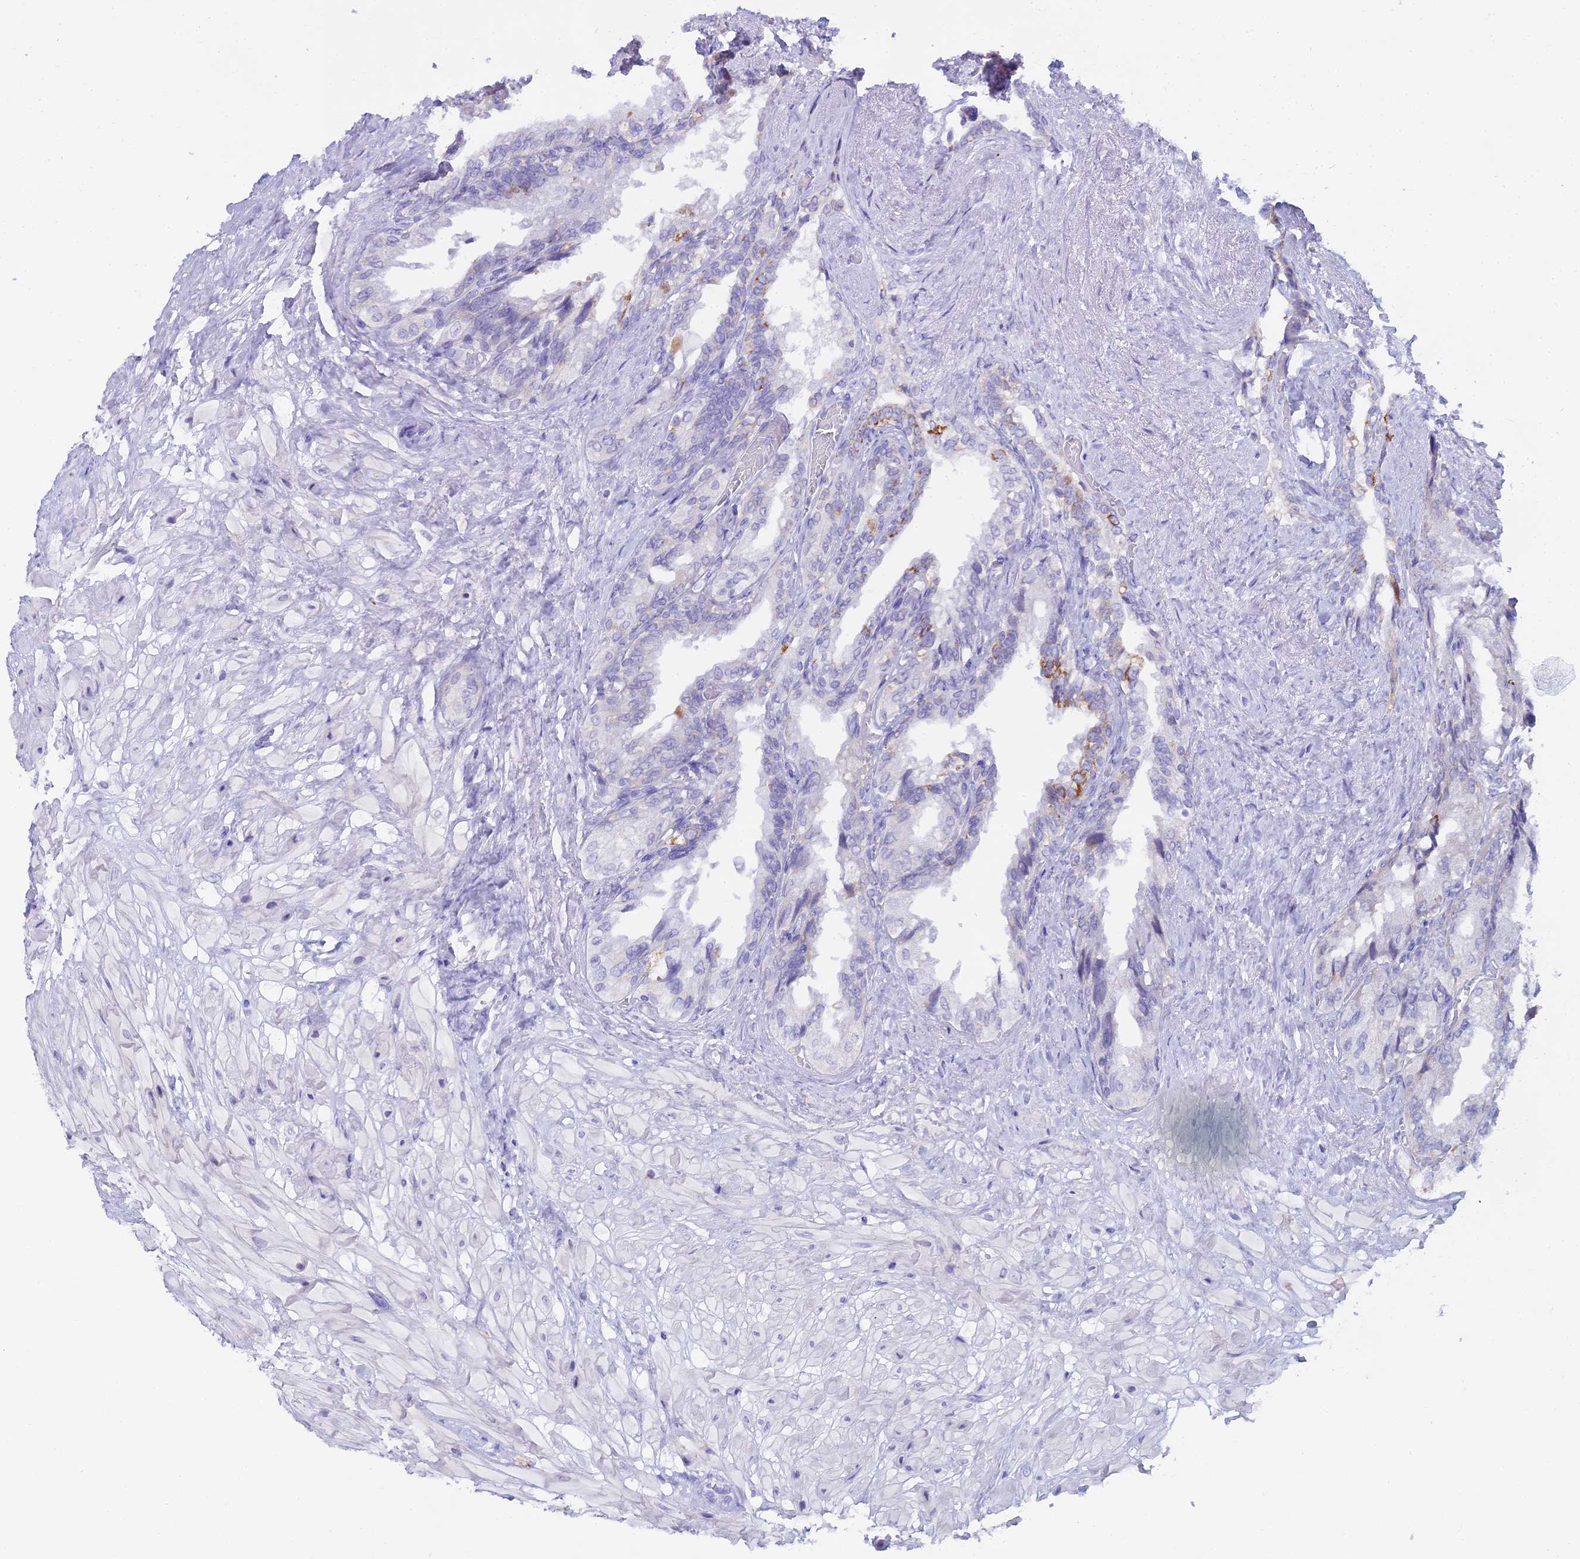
{"staining": {"intensity": "moderate", "quantity": "<25%", "location": "cytoplasmic/membranous"}, "tissue": "seminal vesicle", "cell_type": "Glandular cells", "image_type": "normal", "snomed": [{"axis": "morphology", "description": "Normal tissue, NOS"}, {"axis": "topography", "description": "Seminal veicle"}, {"axis": "topography", "description": "Peripheral nerve tissue"}], "caption": "This histopathology image displays immunohistochemistry staining of benign seminal vesicle, with low moderate cytoplasmic/membranous expression in approximately <25% of glandular cells.", "gene": "CGB1", "patient": {"sex": "male", "age": 60}}